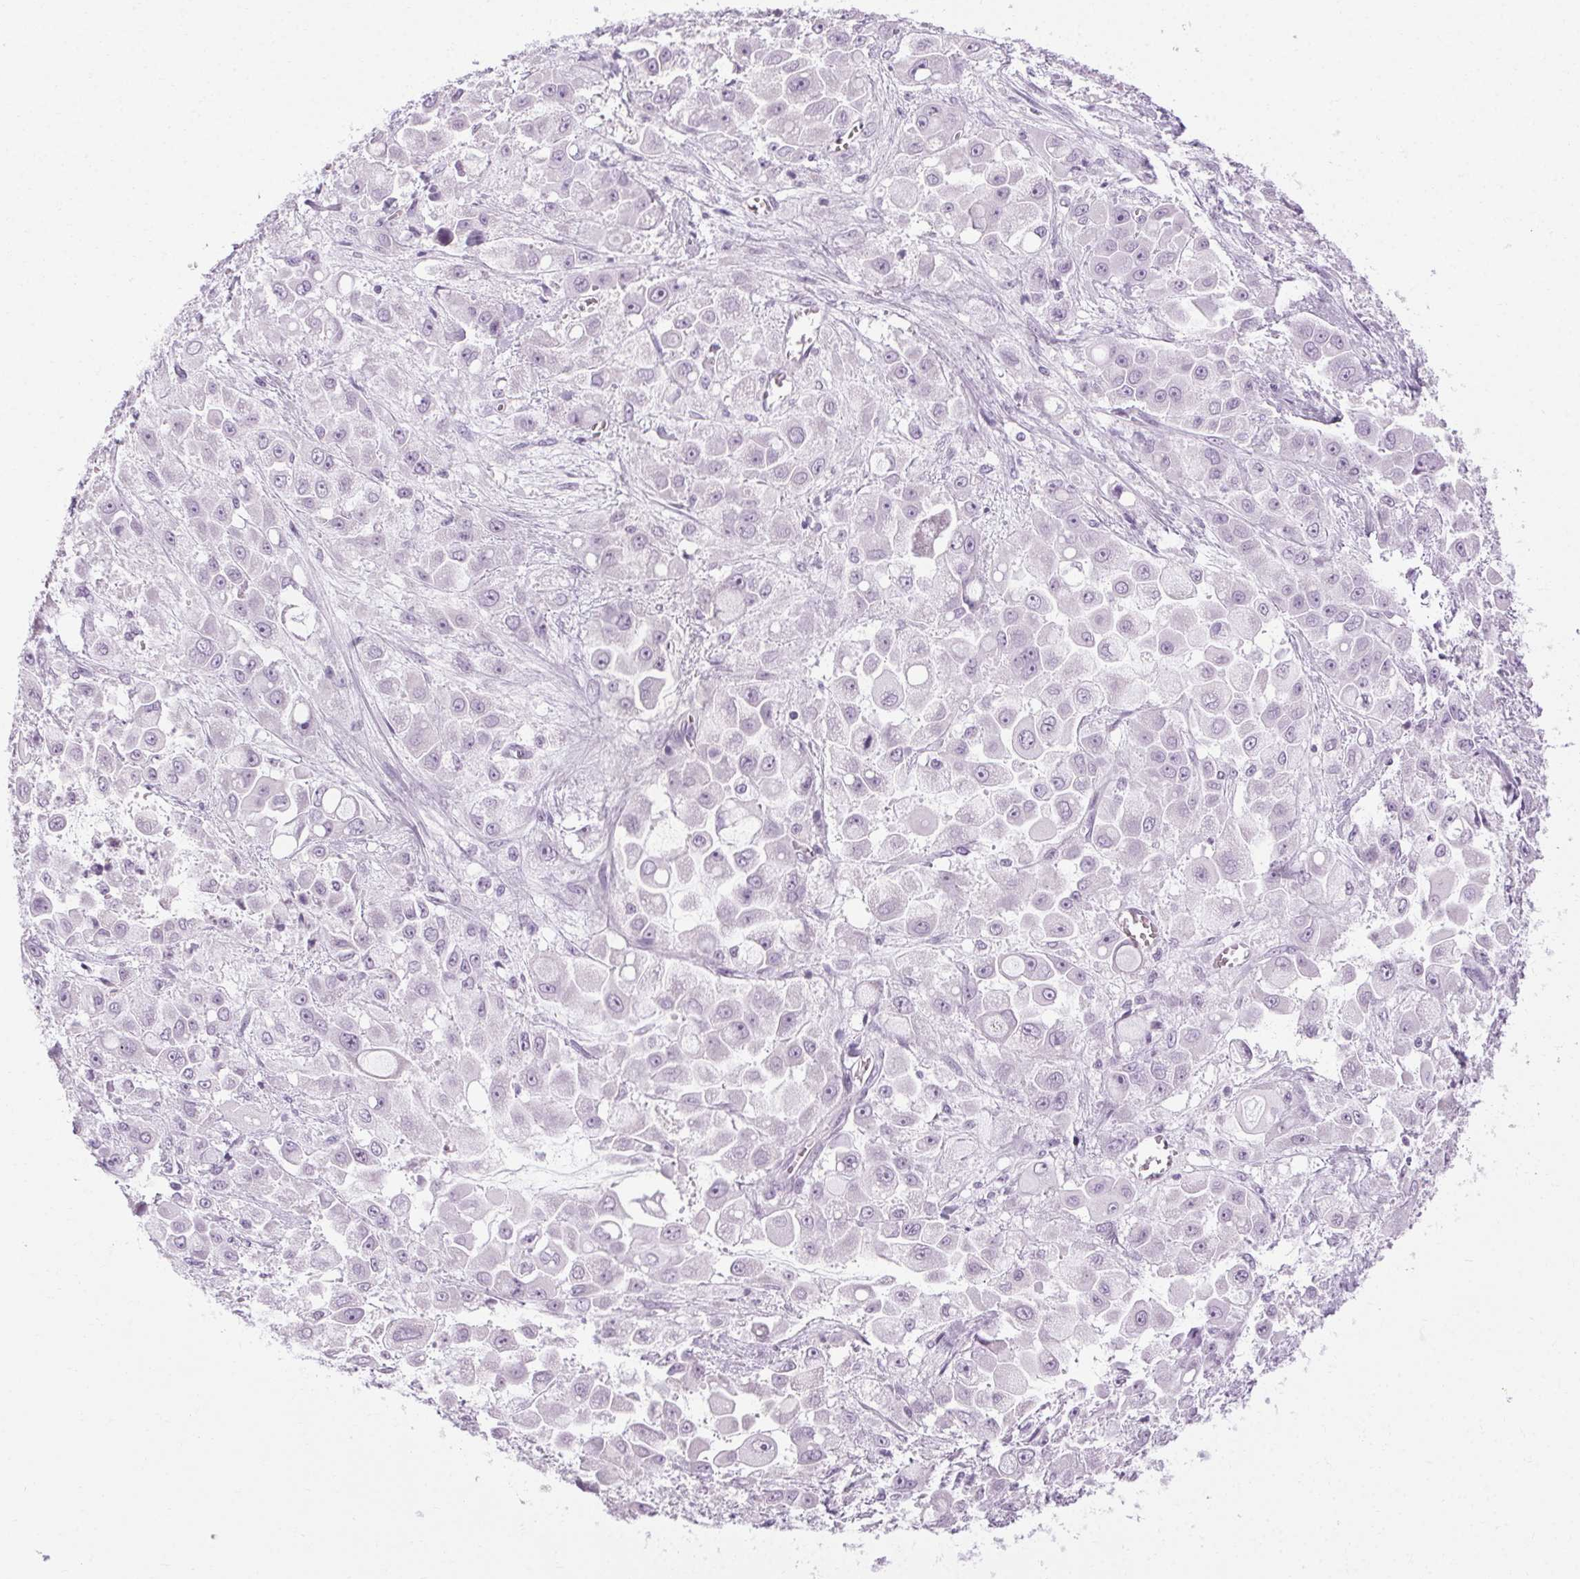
{"staining": {"intensity": "negative", "quantity": "none", "location": "none"}, "tissue": "stomach cancer", "cell_type": "Tumor cells", "image_type": "cancer", "snomed": [{"axis": "morphology", "description": "Adenocarcinoma, NOS"}, {"axis": "topography", "description": "Stomach"}], "caption": "There is no significant expression in tumor cells of adenocarcinoma (stomach). (DAB (3,3'-diaminobenzidine) immunohistochemistry (IHC) with hematoxylin counter stain).", "gene": "POMC", "patient": {"sex": "female", "age": 76}}